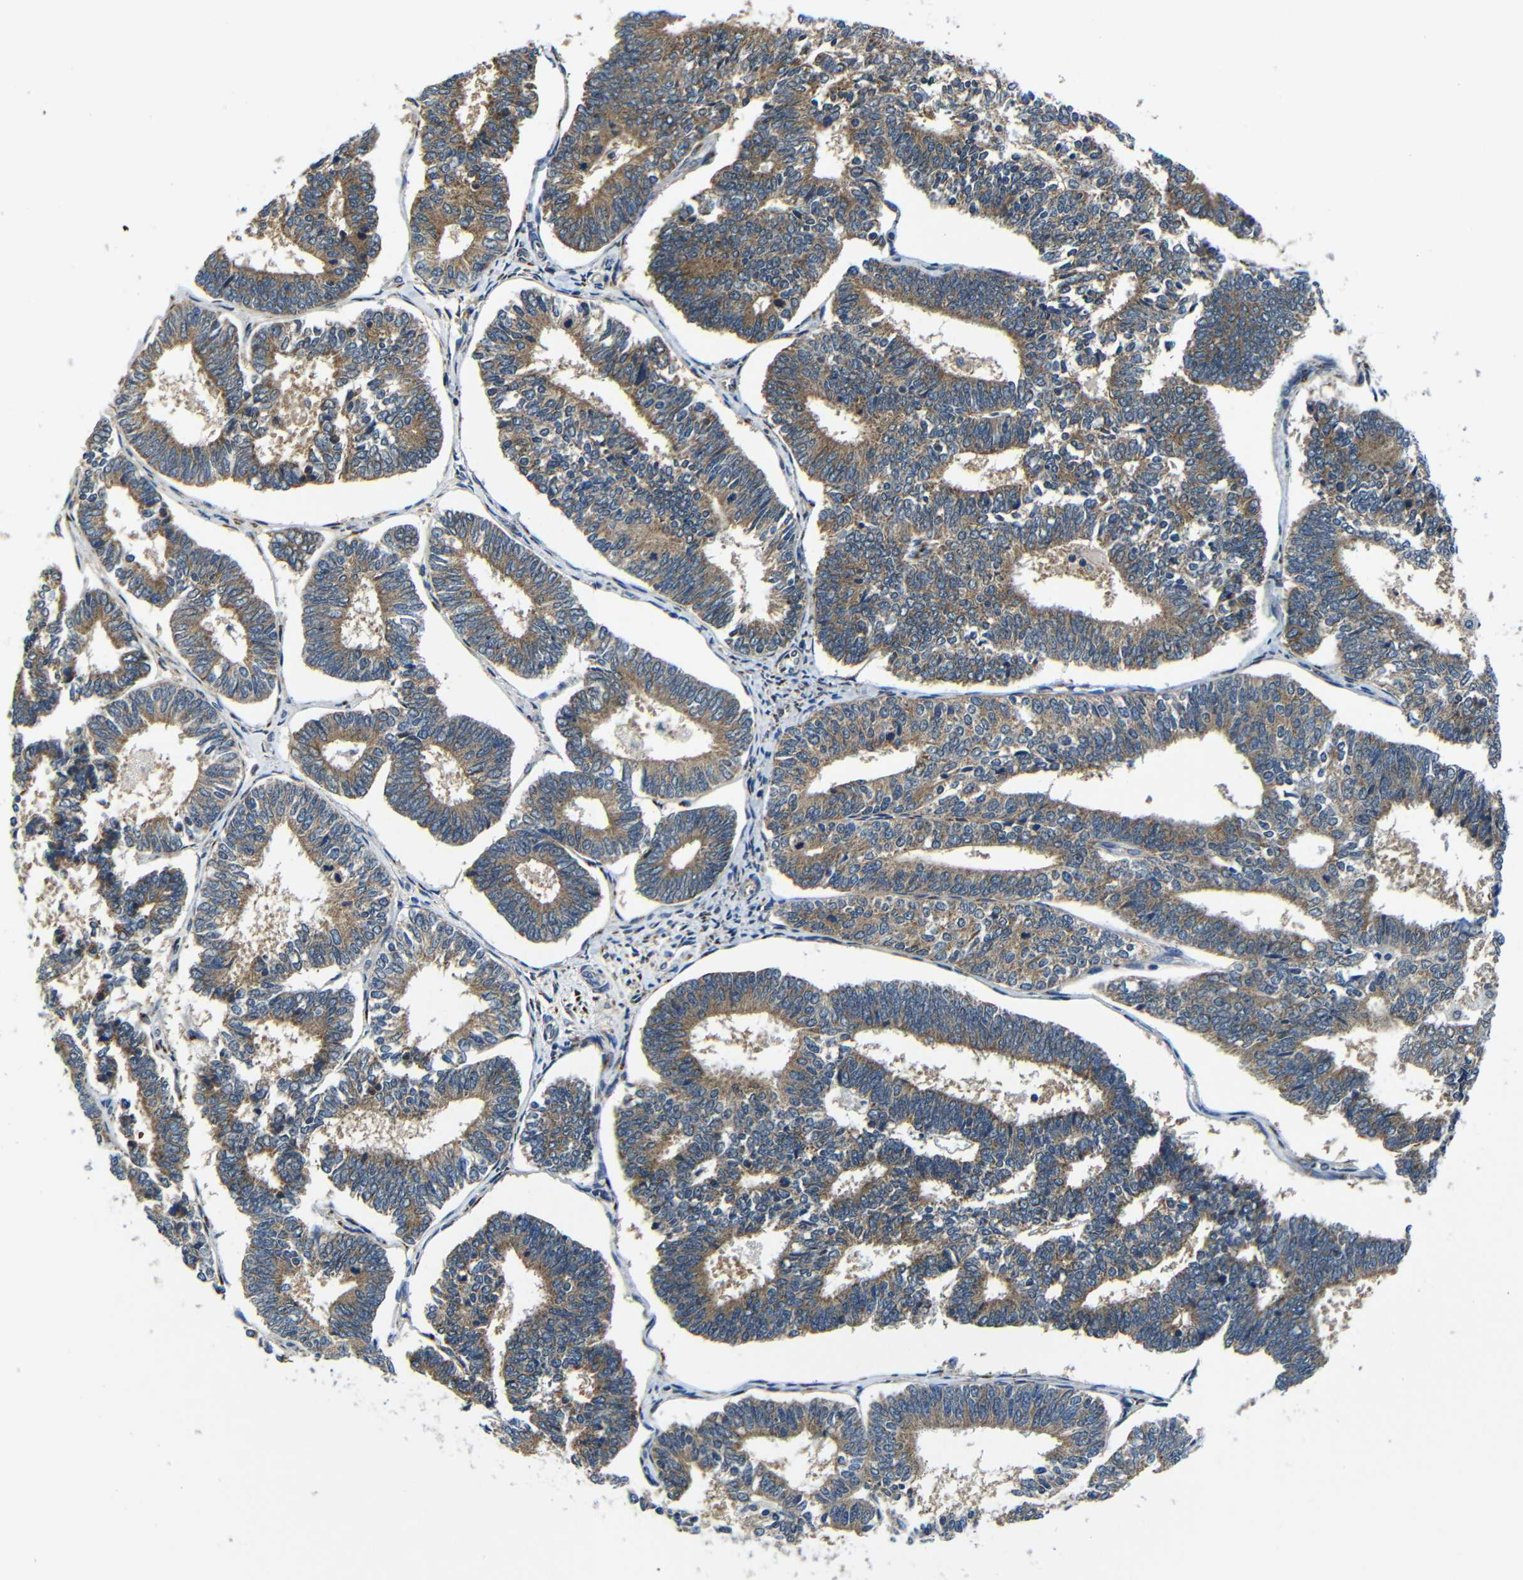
{"staining": {"intensity": "moderate", "quantity": ">75%", "location": "cytoplasmic/membranous"}, "tissue": "endometrial cancer", "cell_type": "Tumor cells", "image_type": "cancer", "snomed": [{"axis": "morphology", "description": "Adenocarcinoma, NOS"}, {"axis": "topography", "description": "Endometrium"}], "caption": "Endometrial cancer stained for a protein (brown) shows moderate cytoplasmic/membranous positive positivity in about >75% of tumor cells.", "gene": "FKBP14", "patient": {"sex": "female", "age": 70}}